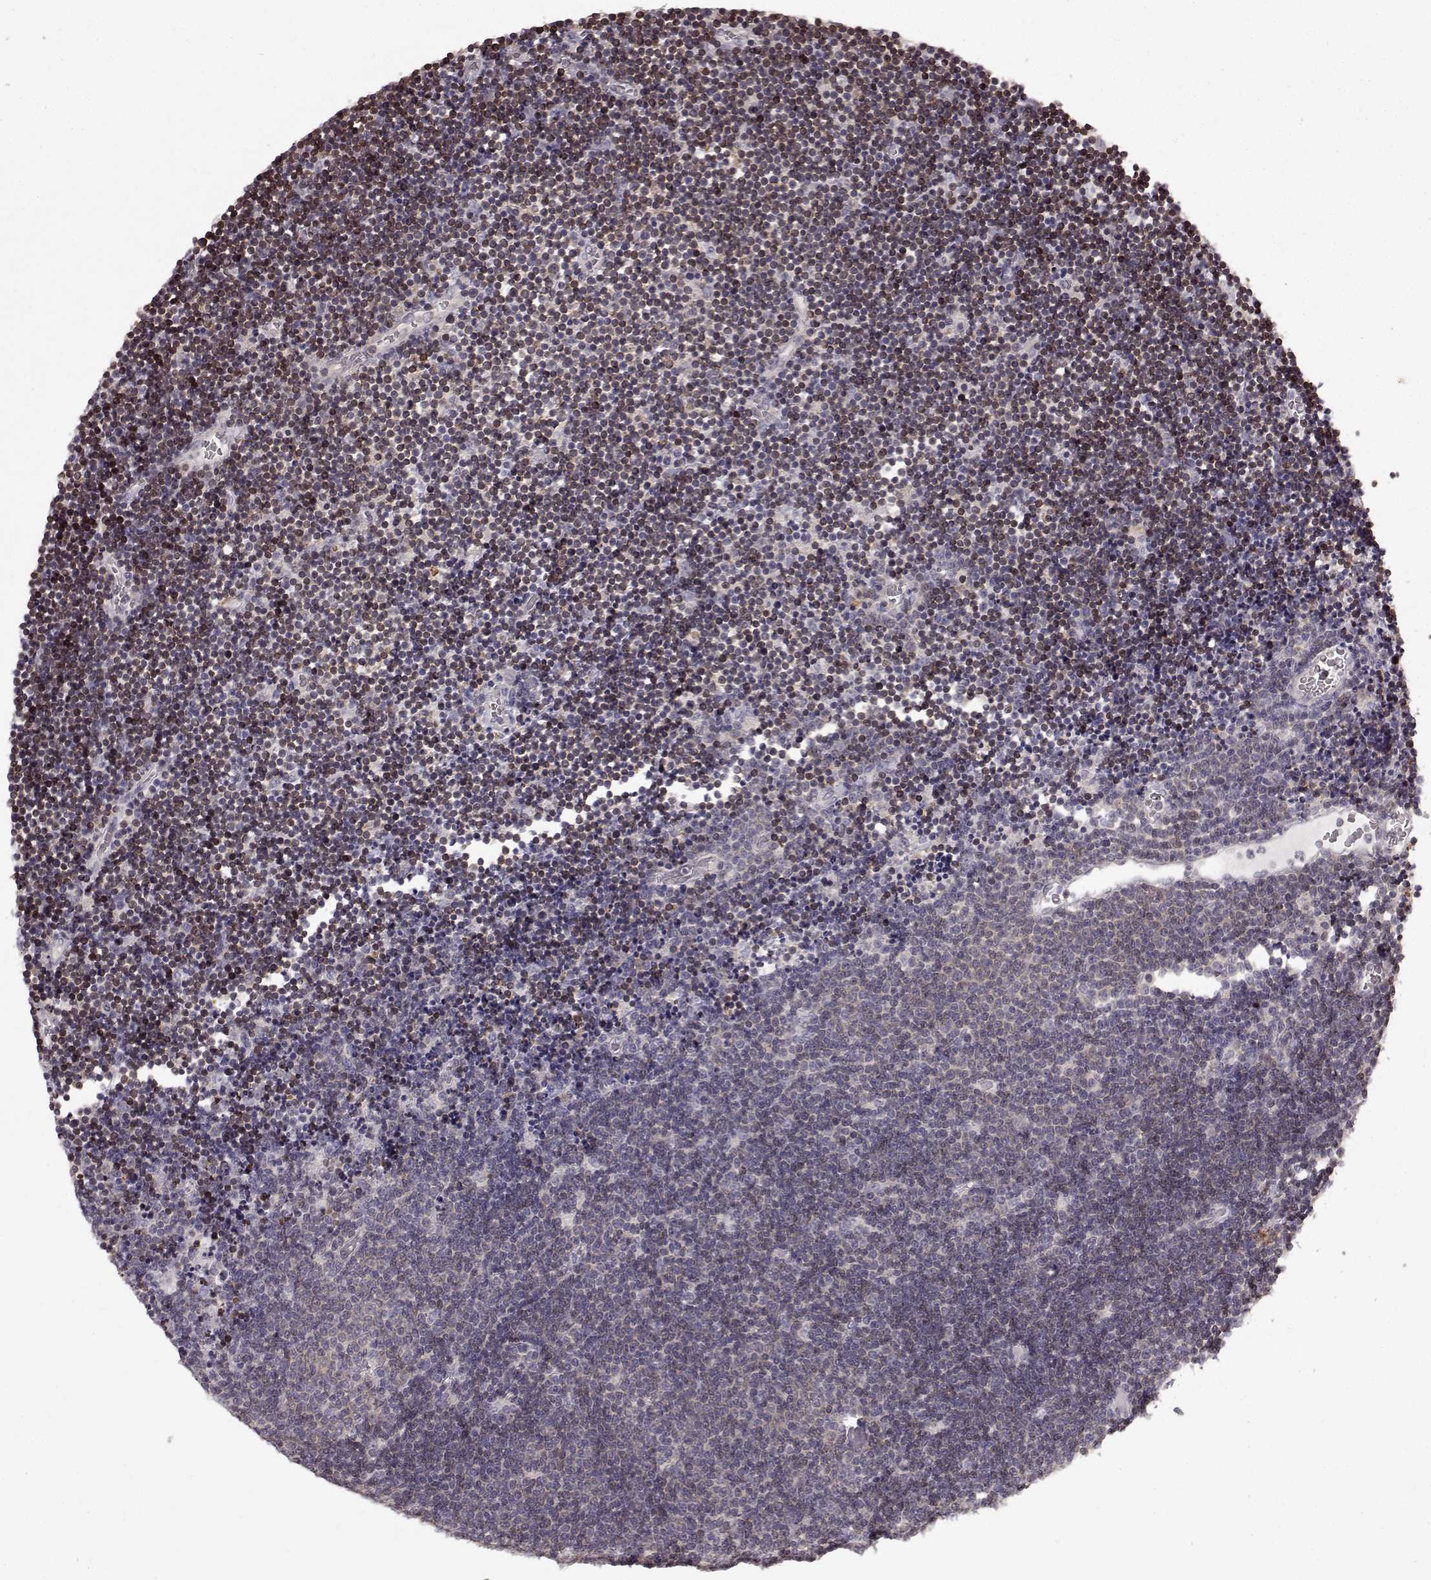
{"staining": {"intensity": "weak", "quantity": ">75%", "location": "cytoplasmic/membranous"}, "tissue": "lymphoma", "cell_type": "Tumor cells", "image_type": "cancer", "snomed": [{"axis": "morphology", "description": "Malignant lymphoma, non-Hodgkin's type, Low grade"}, {"axis": "topography", "description": "Brain"}], "caption": "Weak cytoplasmic/membranous protein positivity is present in about >75% of tumor cells in malignant lymphoma, non-Hodgkin's type (low-grade).", "gene": "SPAG17", "patient": {"sex": "female", "age": 66}}